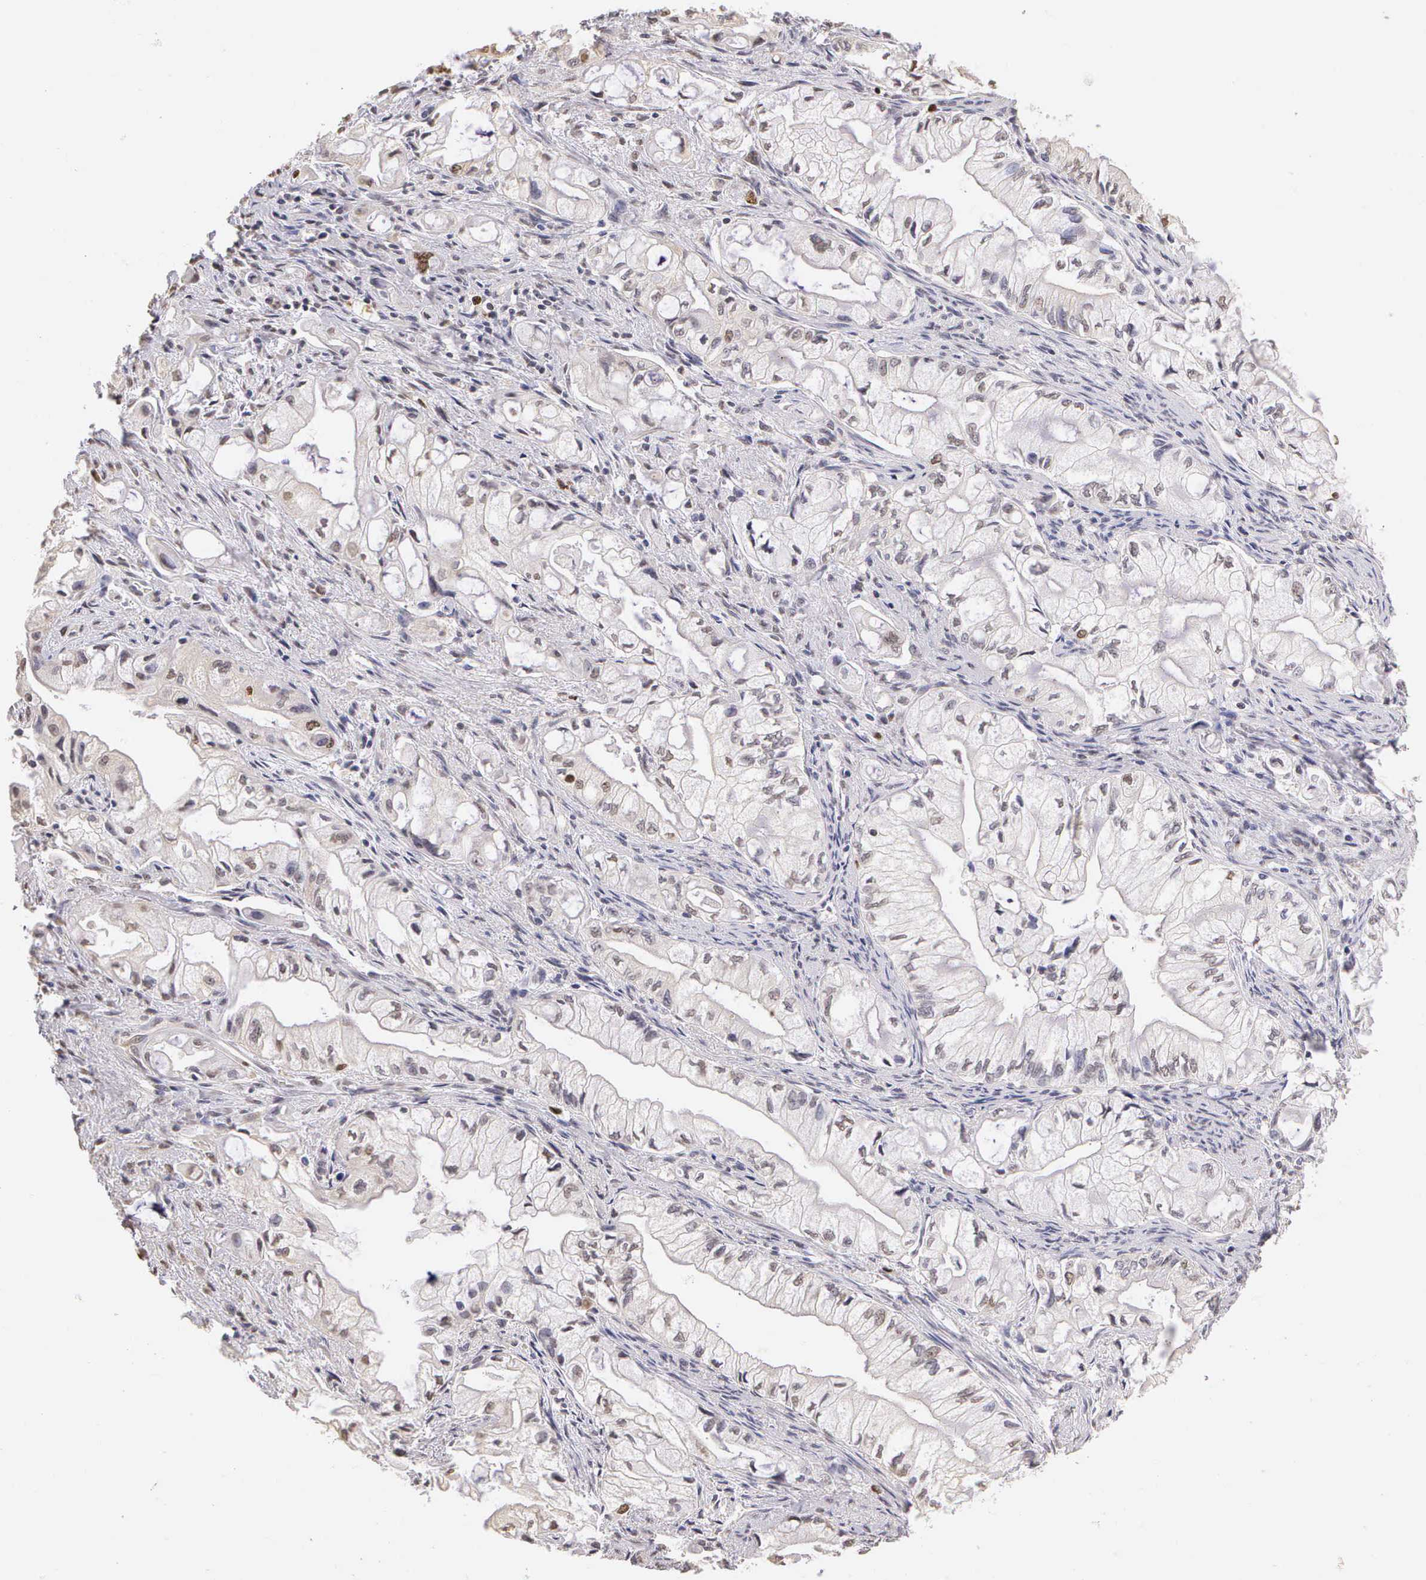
{"staining": {"intensity": "weak", "quantity": "<25%", "location": "nuclear"}, "tissue": "pancreatic cancer", "cell_type": "Tumor cells", "image_type": "cancer", "snomed": [{"axis": "morphology", "description": "Adenocarcinoma, NOS"}, {"axis": "topography", "description": "Pancreas"}], "caption": "Immunohistochemistry (IHC) photomicrograph of pancreatic cancer stained for a protein (brown), which demonstrates no positivity in tumor cells.", "gene": "MKI67", "patient": {"sex": "male", "age": 79}}